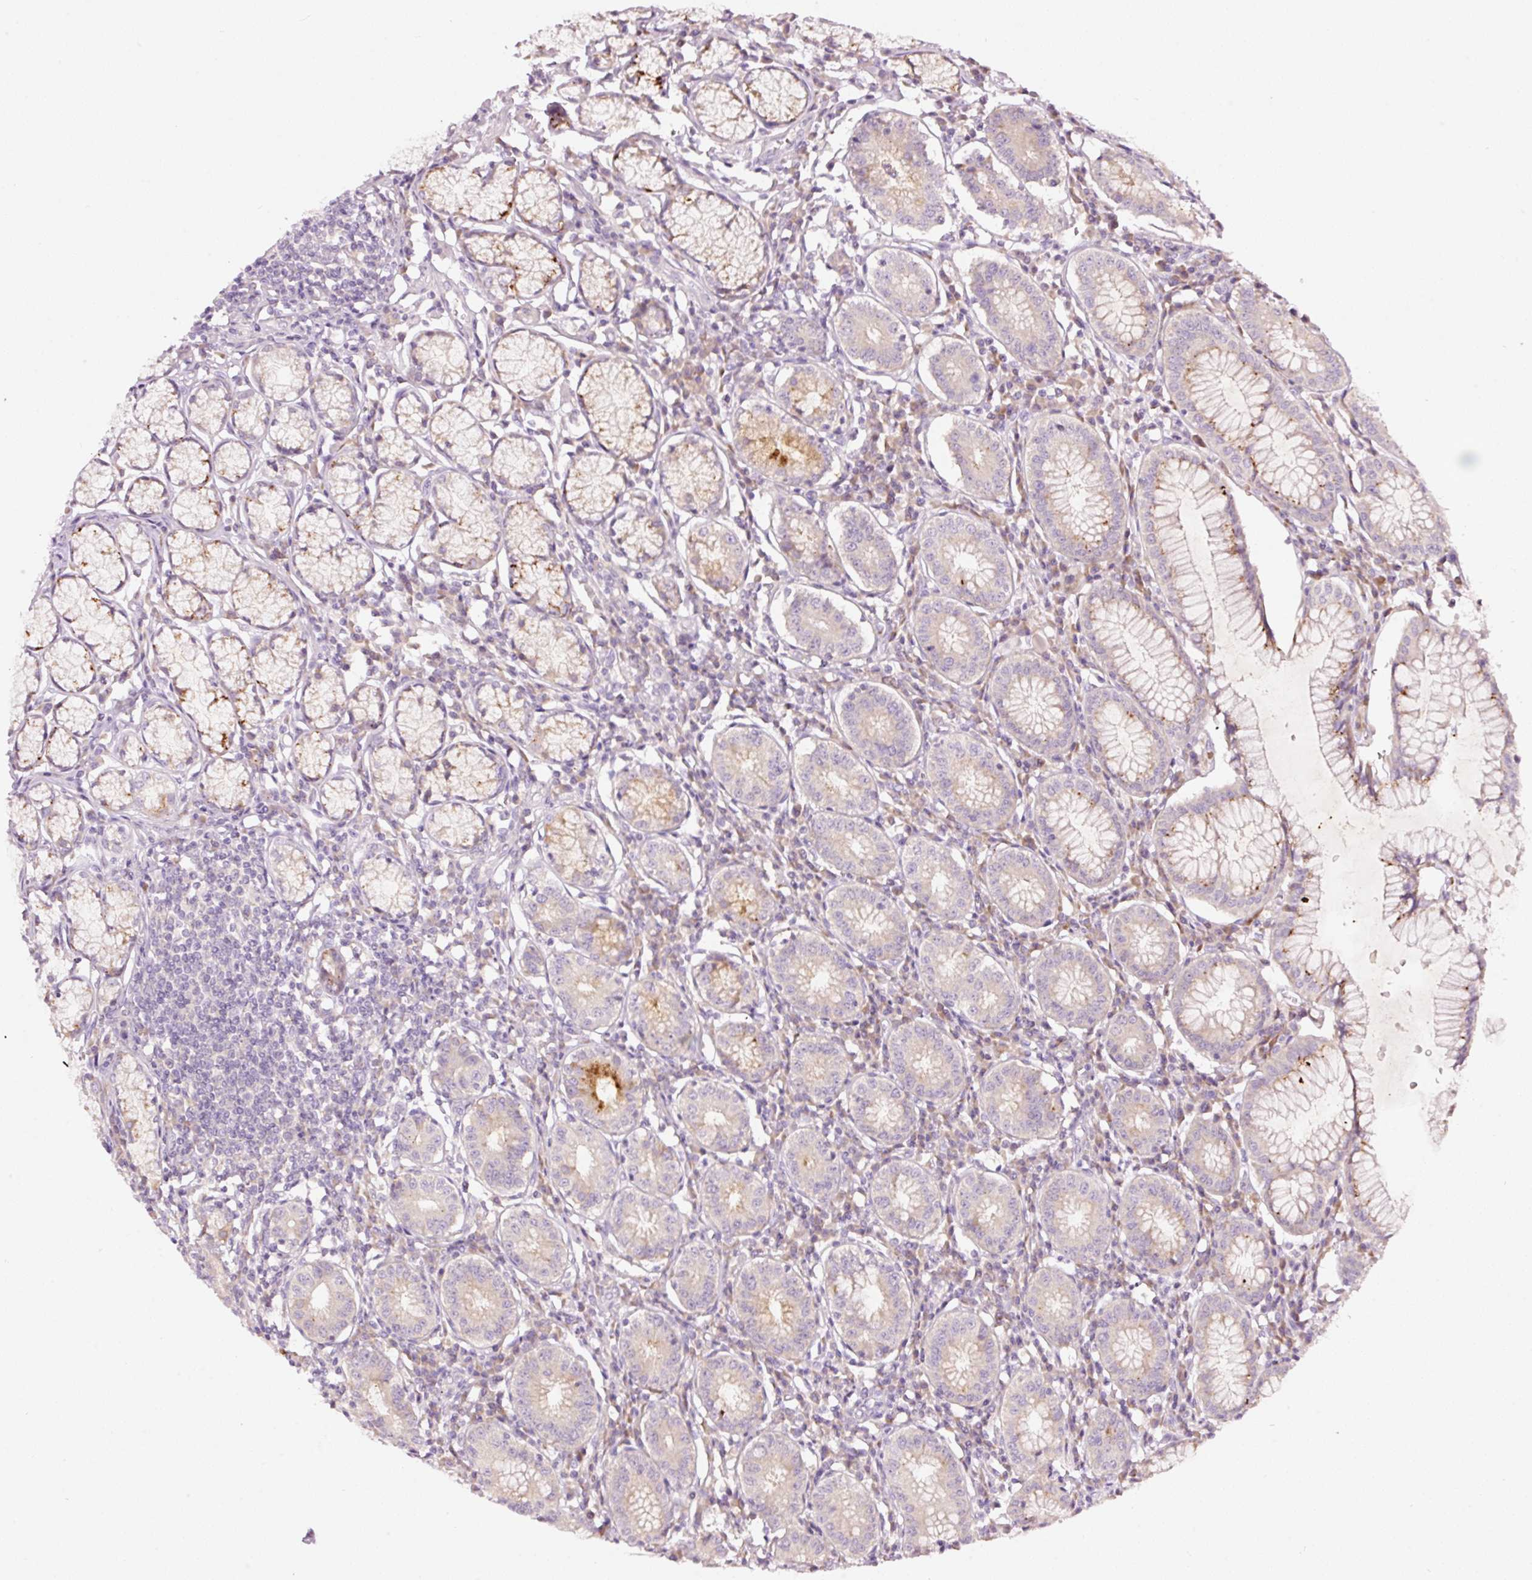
{"staining": {"intensity": "weak", "quantity": "25%-75%", "location": "cytoplasmic/membranous"}, "tissue": "stomach", "cell_type": "Glandular cells", "image_type": "normal", "snomed": [{"axis": "morphology", "description": "Normal tissue, NOS"}, {"axis": "topography", "description": "Stomach"}], "caption": "IHC image of unremarkable human stomach stained for a protein (brown), which reveals low levels of weak cytoplasmic/membranous positivity in approximately 25%-75% of glandular cells.", "gene": "RSPO2", "patient": {"sex": "male", "age": 55}}